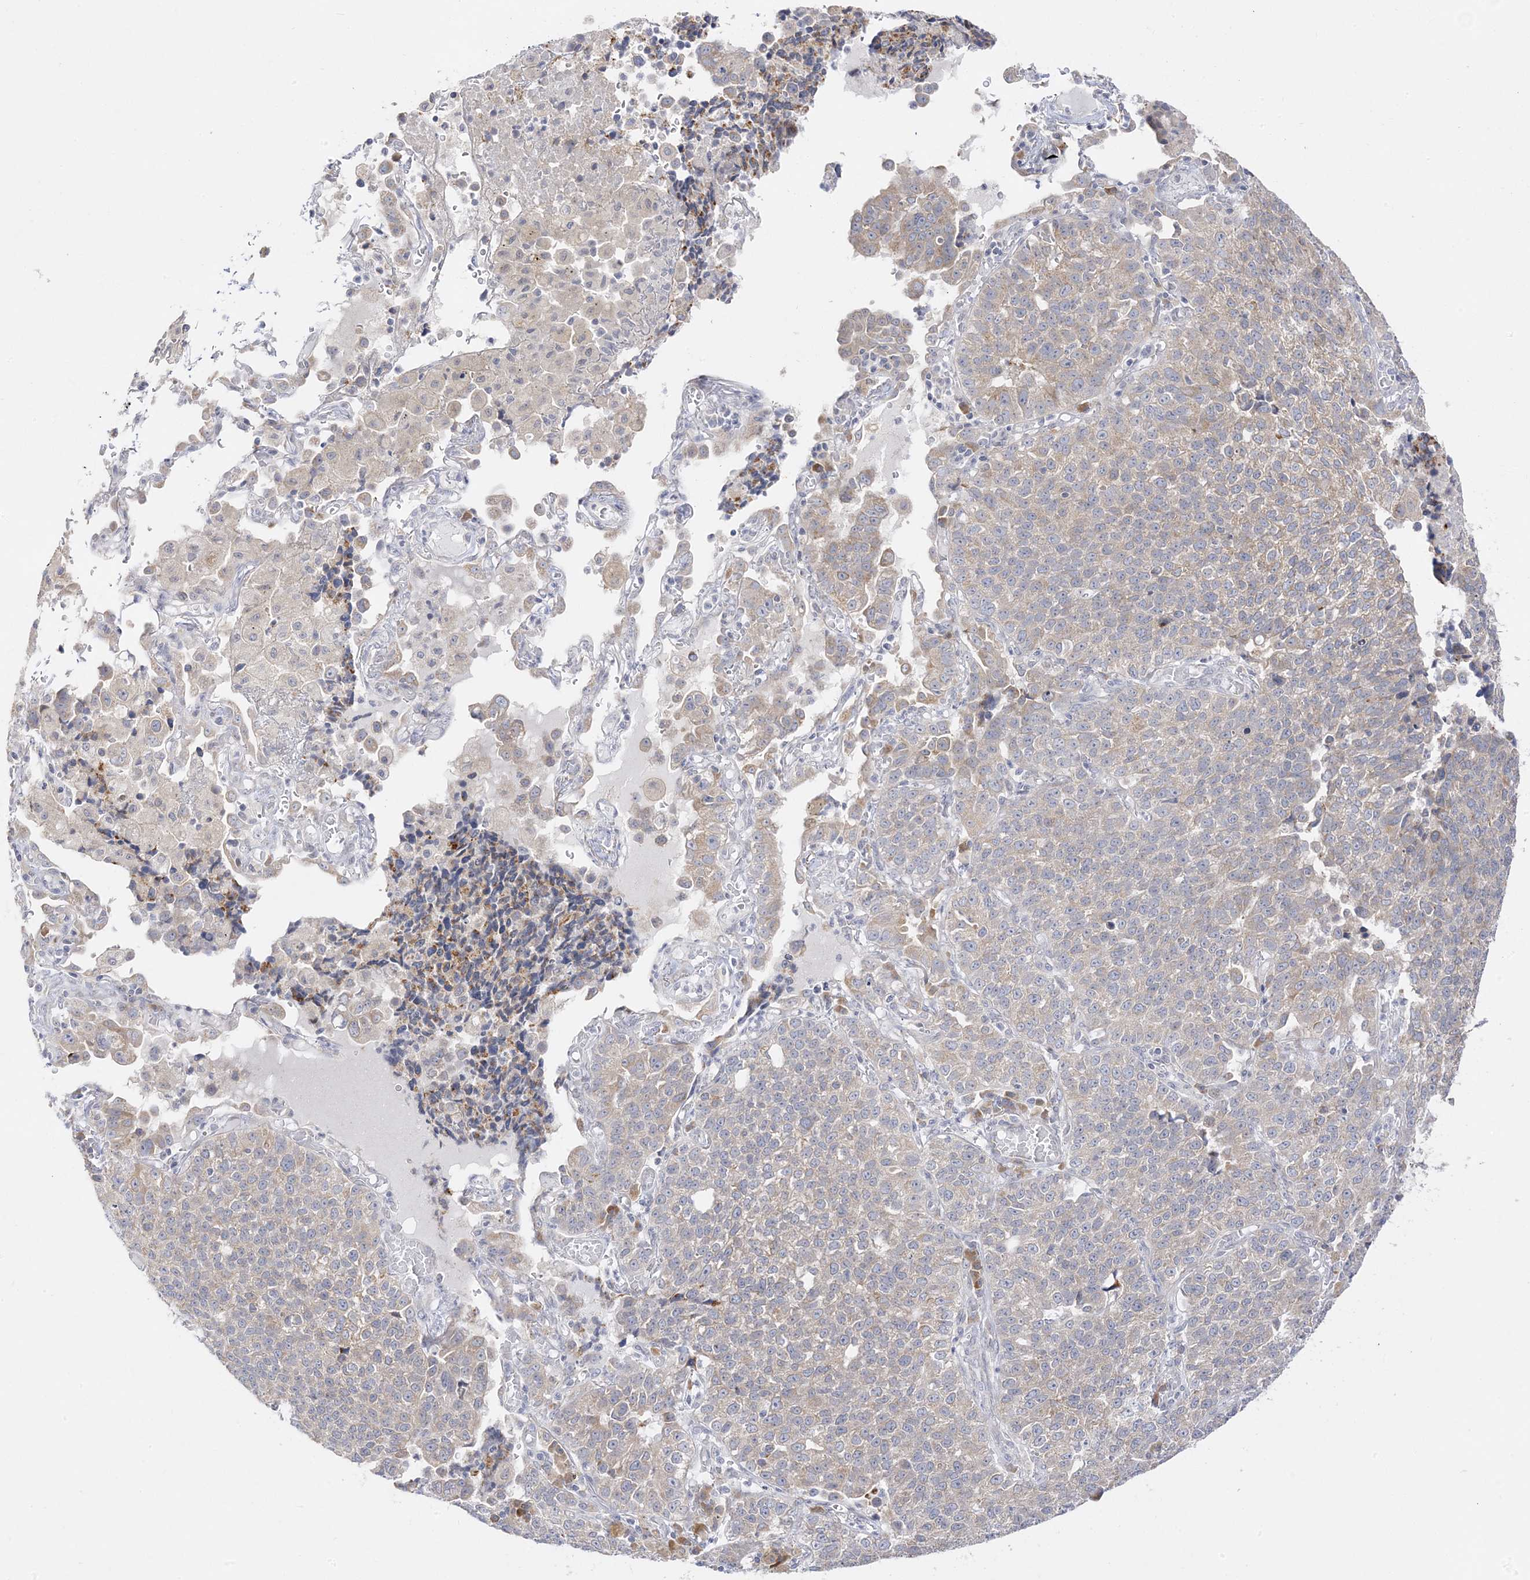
{"staining": {"intensity": "weak", "quantity": "<25%", "location": "cytoplasmic/membranous"}, "tissue": "lung cancer", "cell_type": "Tumor cells", "image_type": "cancer", "snomed": [{"axis": "morphology", "description": "Adenocarcinoma, NOS"}, {"axis": "topography", "description": "Lung"}], "caption": "An image of lung adenocarcinoma stained for a protein reveals no brown staining in tumor cells.", "gene": "C2CD2", "patient": {"sex": "male", "age": 49}}